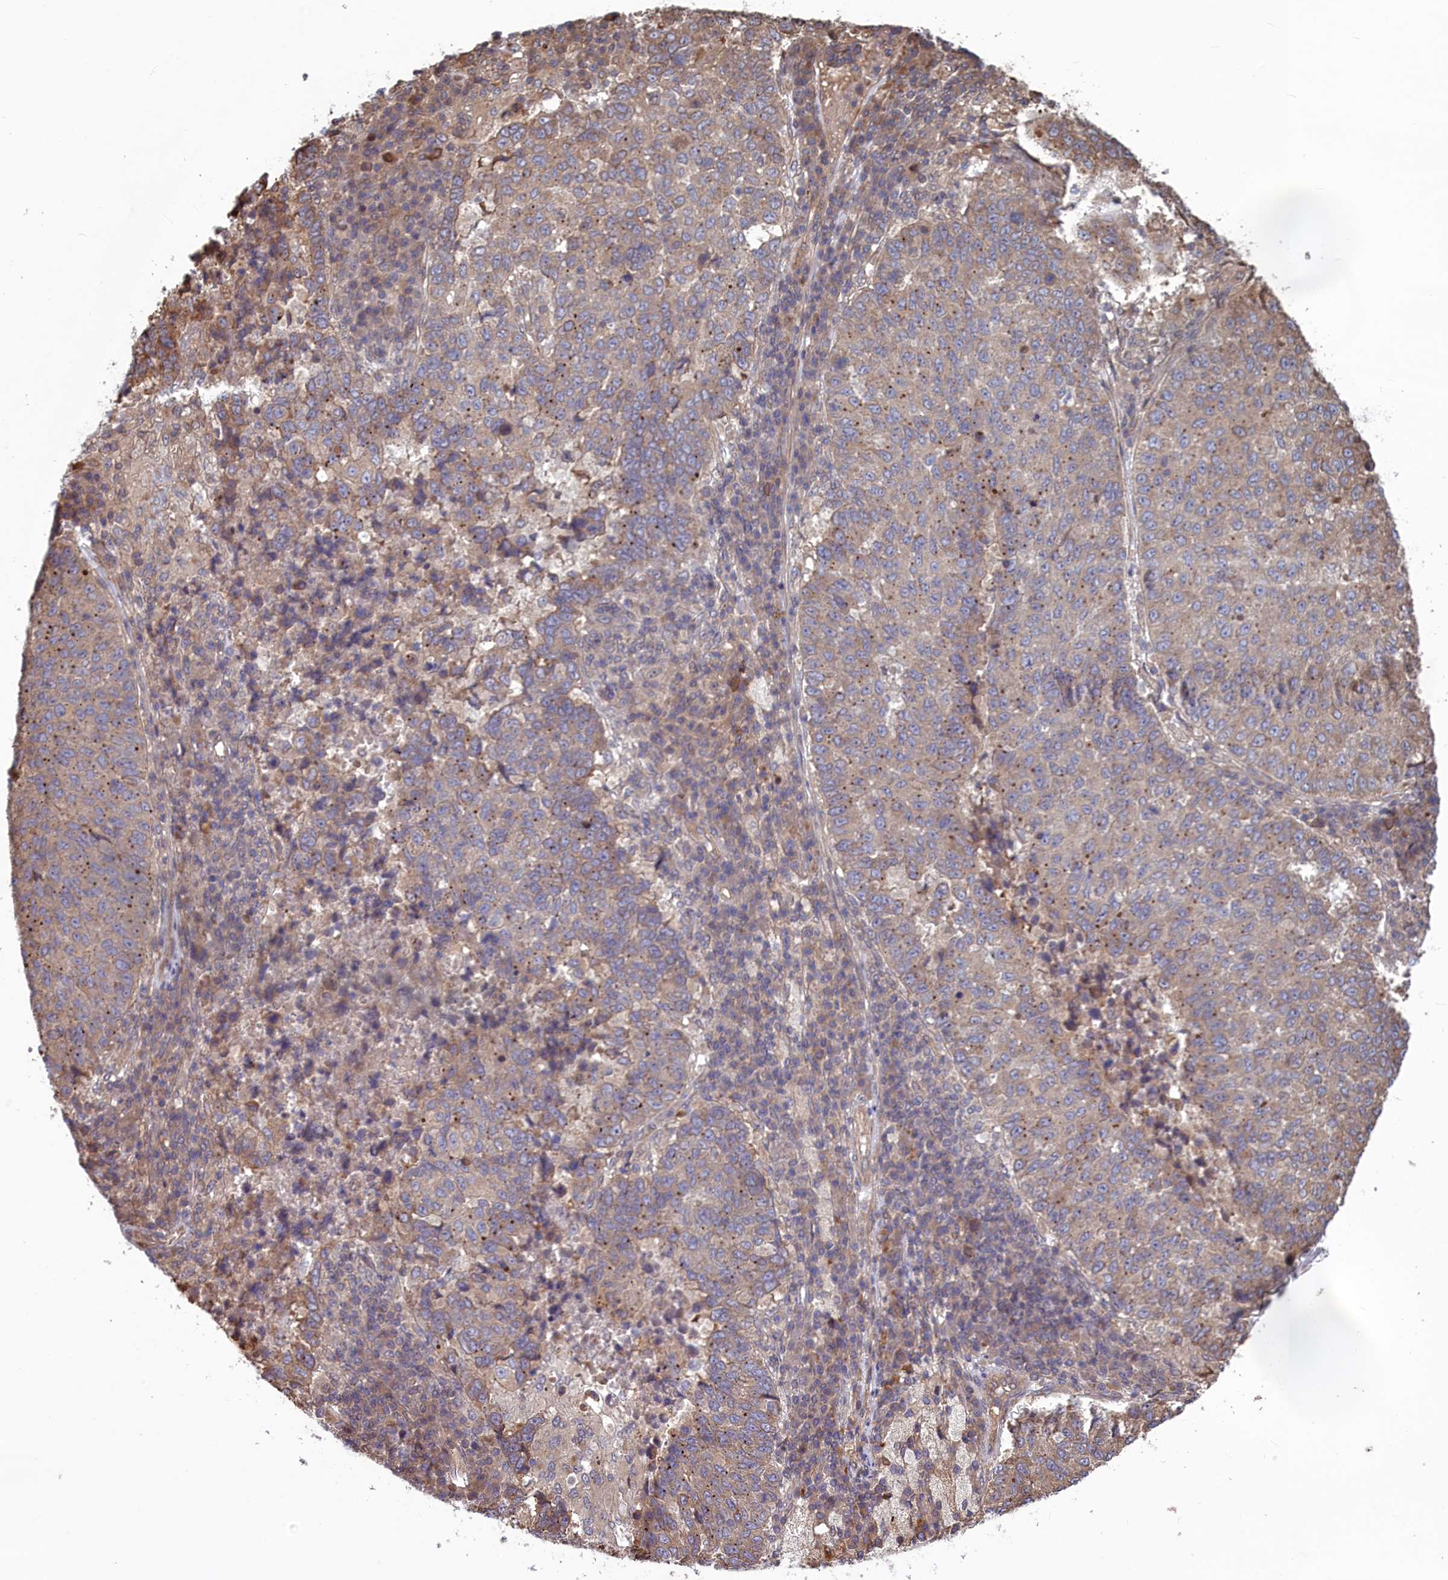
{"staining": {"intensity": "moderate", "quantity": "25%-75%", "location": "cytoplasmic/membranous"}, "tissue": "lung cancer", "cell_type": "Tumor cells", "image_type": "cancer", "snomed": [{"axis": "morphology", "description": "Squamous cell carcinoma, NOS"}, {"axis": "topography", "description": "Lung"}], "caption": "A photomicrograph showing moderate cytoplasmic/membranous positivity in about 25%-75% of tumor cells in lung cancer (squamous cell carcinoma), as visualized by brown immunohistochemical staining.", "gene": "RILPL1", "patient": {"sex": "male", "age": 73}}